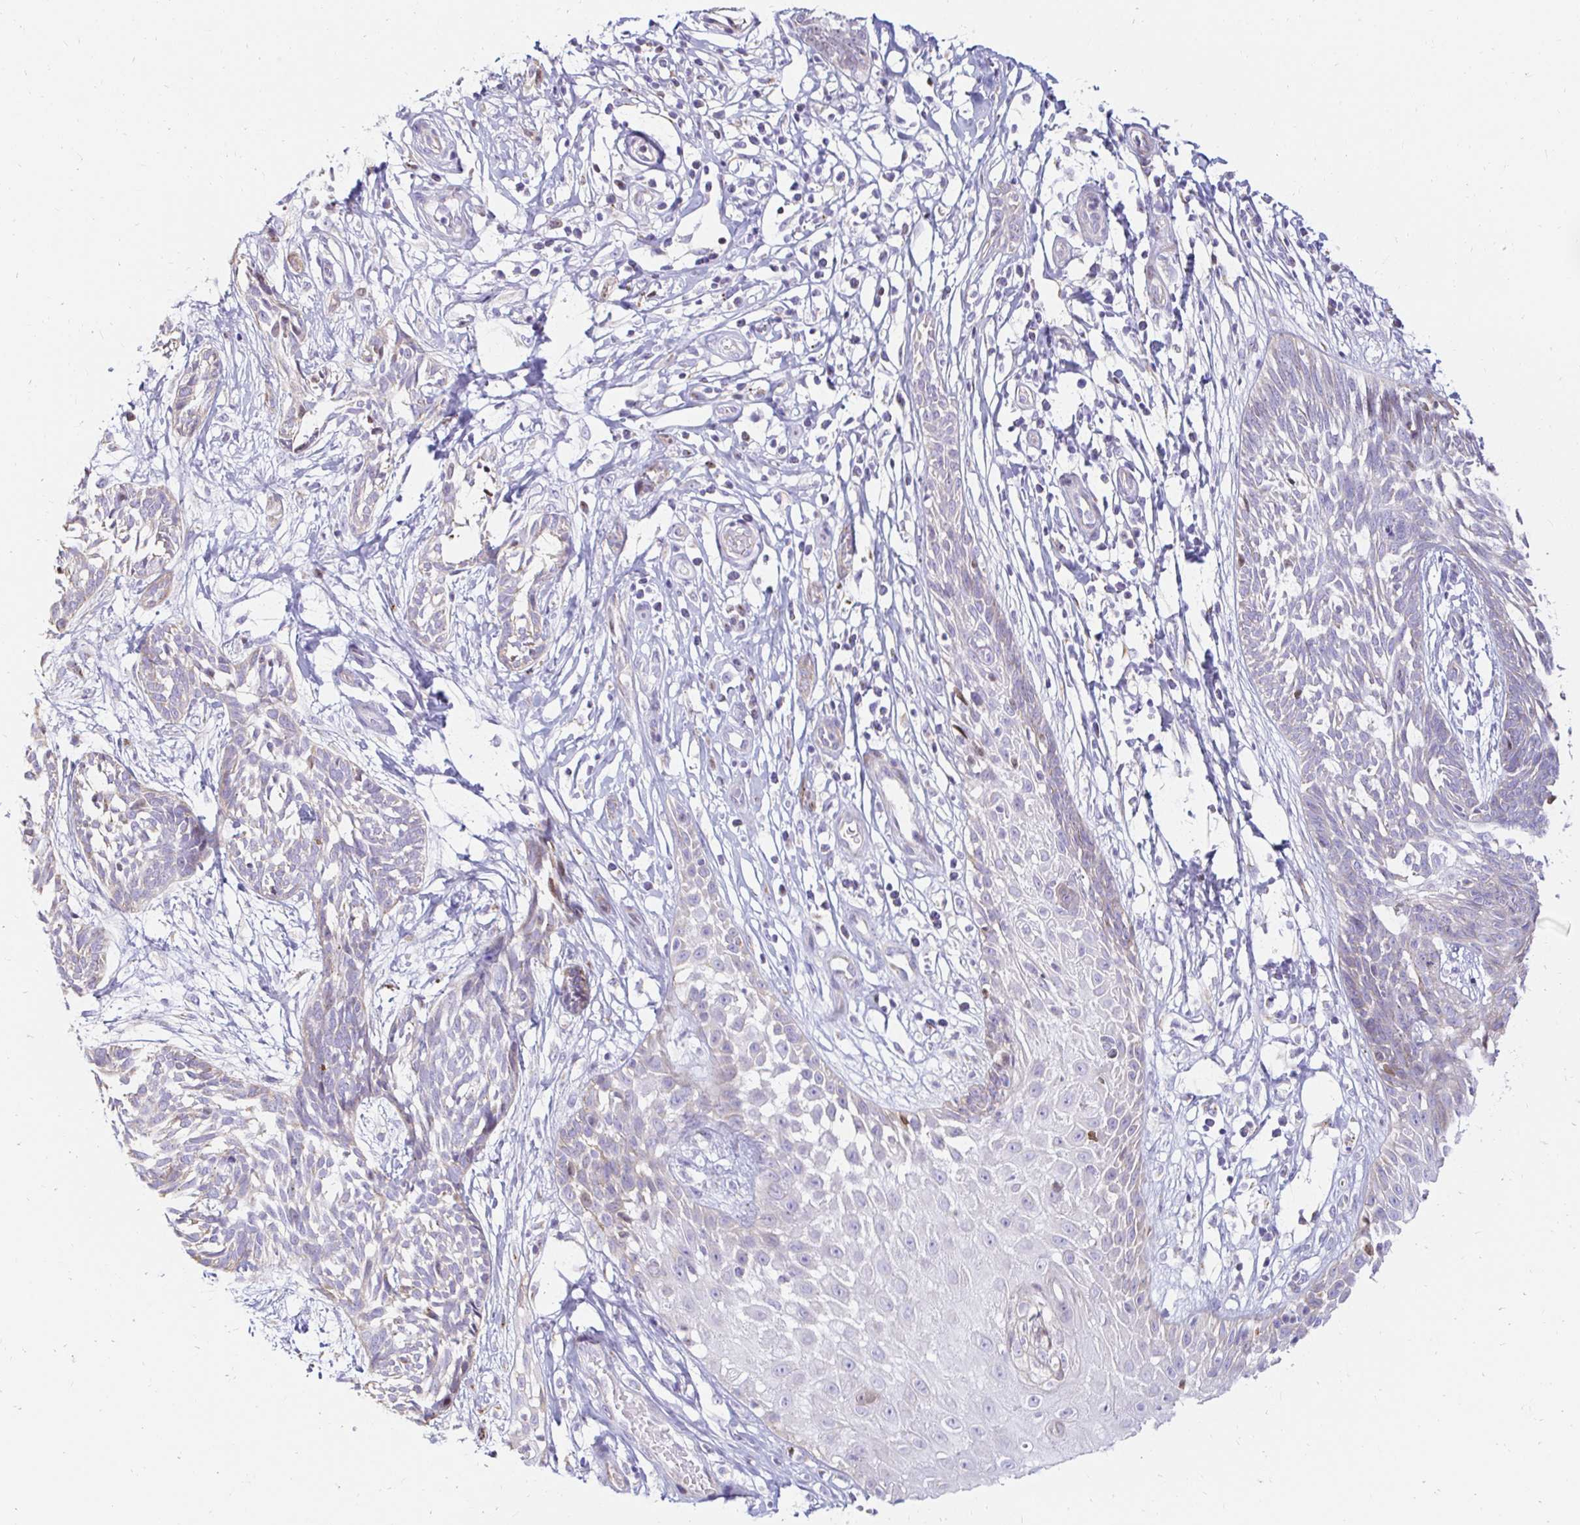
{"staining": {"intensity": "negative", "quantity": "none", "location": "none"}, "tissue": "skin cancer", "cell_type": "Tumor cells", "image_type": "cancer", "snomed": [{"axis": "morphology", "description": "Basal cell carcinoma"}, {"axis": "topography", "description": "Skin"}, {"axis": "topography", "description": "Skin, foot"}], "caption": "Skin cancer (basal cell carcinoma) was stained to show a protein in brown. There is no significant staining in tumor cells.", "gene": "CAPSL", "patient": {"sex": "female", "age": 86}}